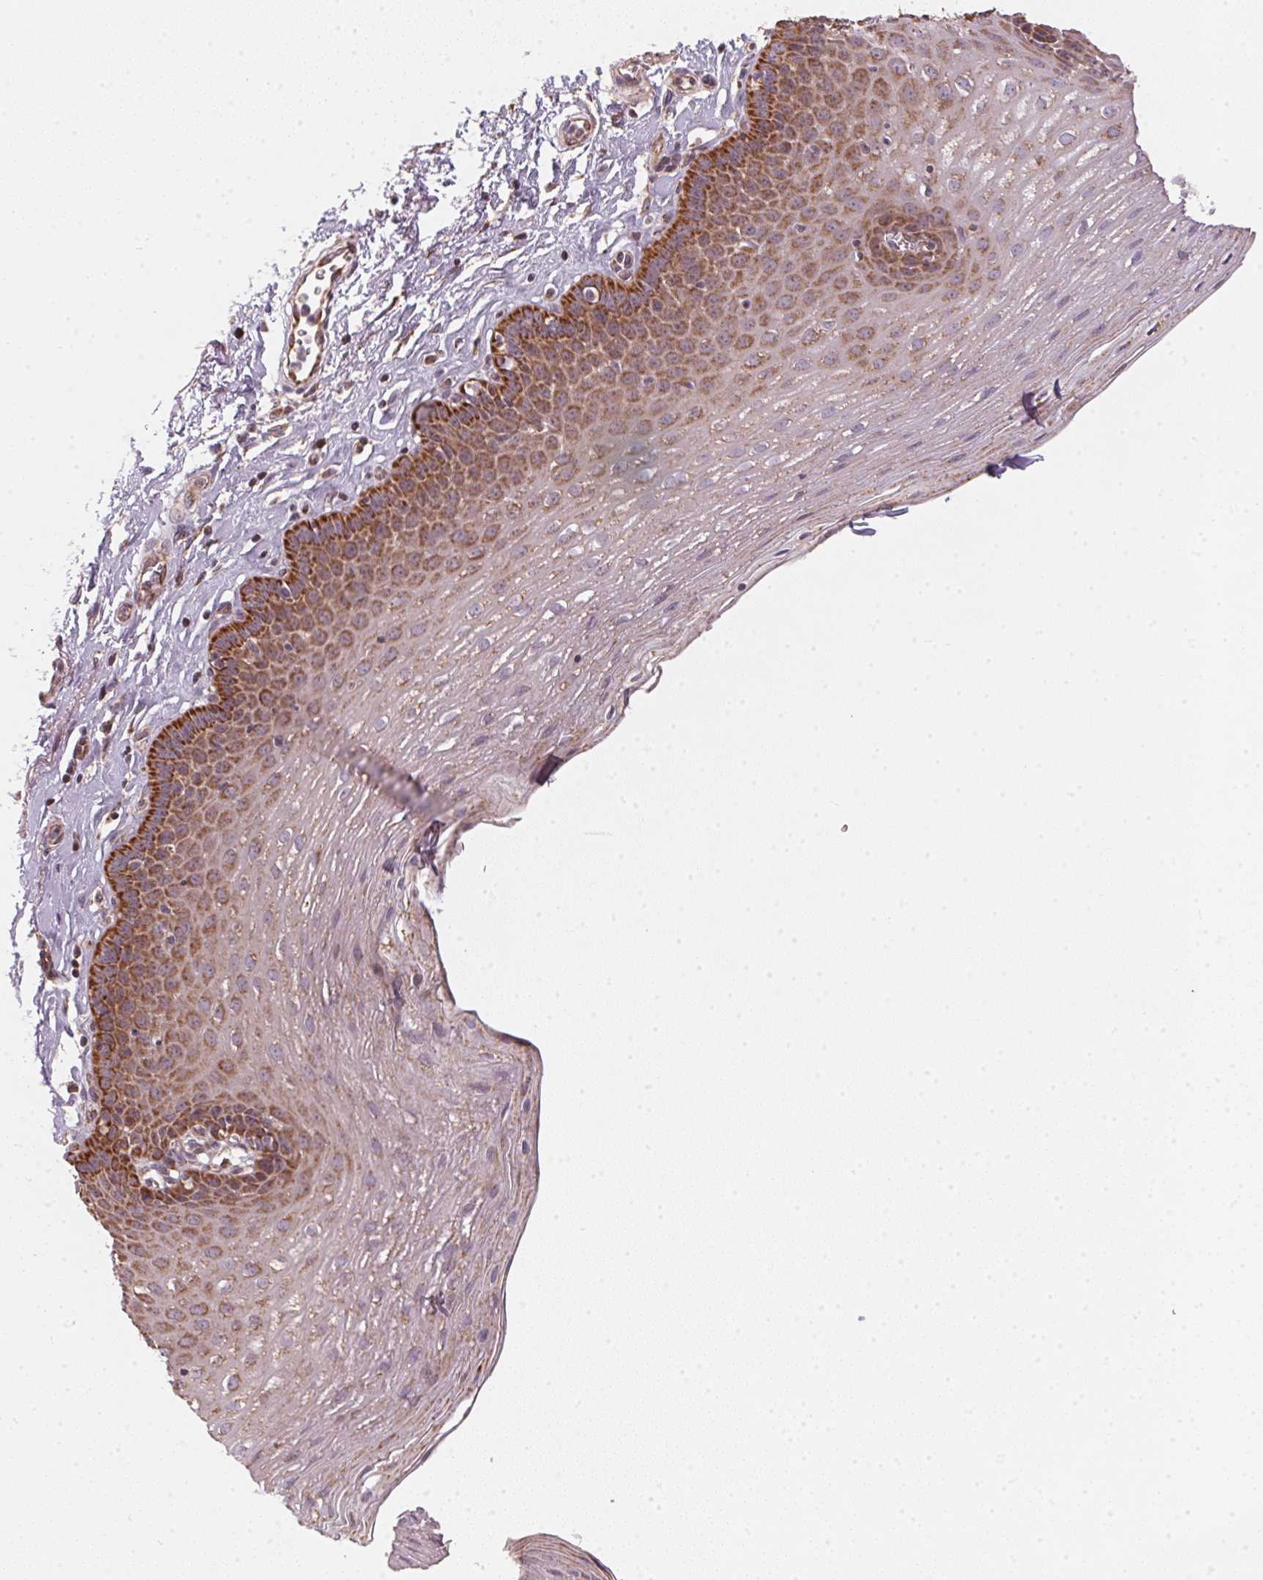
{"staining": {"intensity": "moderate", "quantity": ">75%", "location": "cytoplasmic/membranous"}, "tissue": "esophagus", "cell_type": "Squamous epithelial cells", "image_type": "normal", "snomed": [{"axis": "morphology", "description": "Normal tissue, NOS"}, {"axis": "topography", "description": "Esophagus"}], "caption": "High-power microscopy captured an immunohistochemistry (IHC) photomicrograph of benign esophagus, revealing moderate cytoplasmic/membranous expression in about >75% of squamous epithelial cells.", "gene": "MATCAP1", "patient": {"sex": "female", "age": 81}}